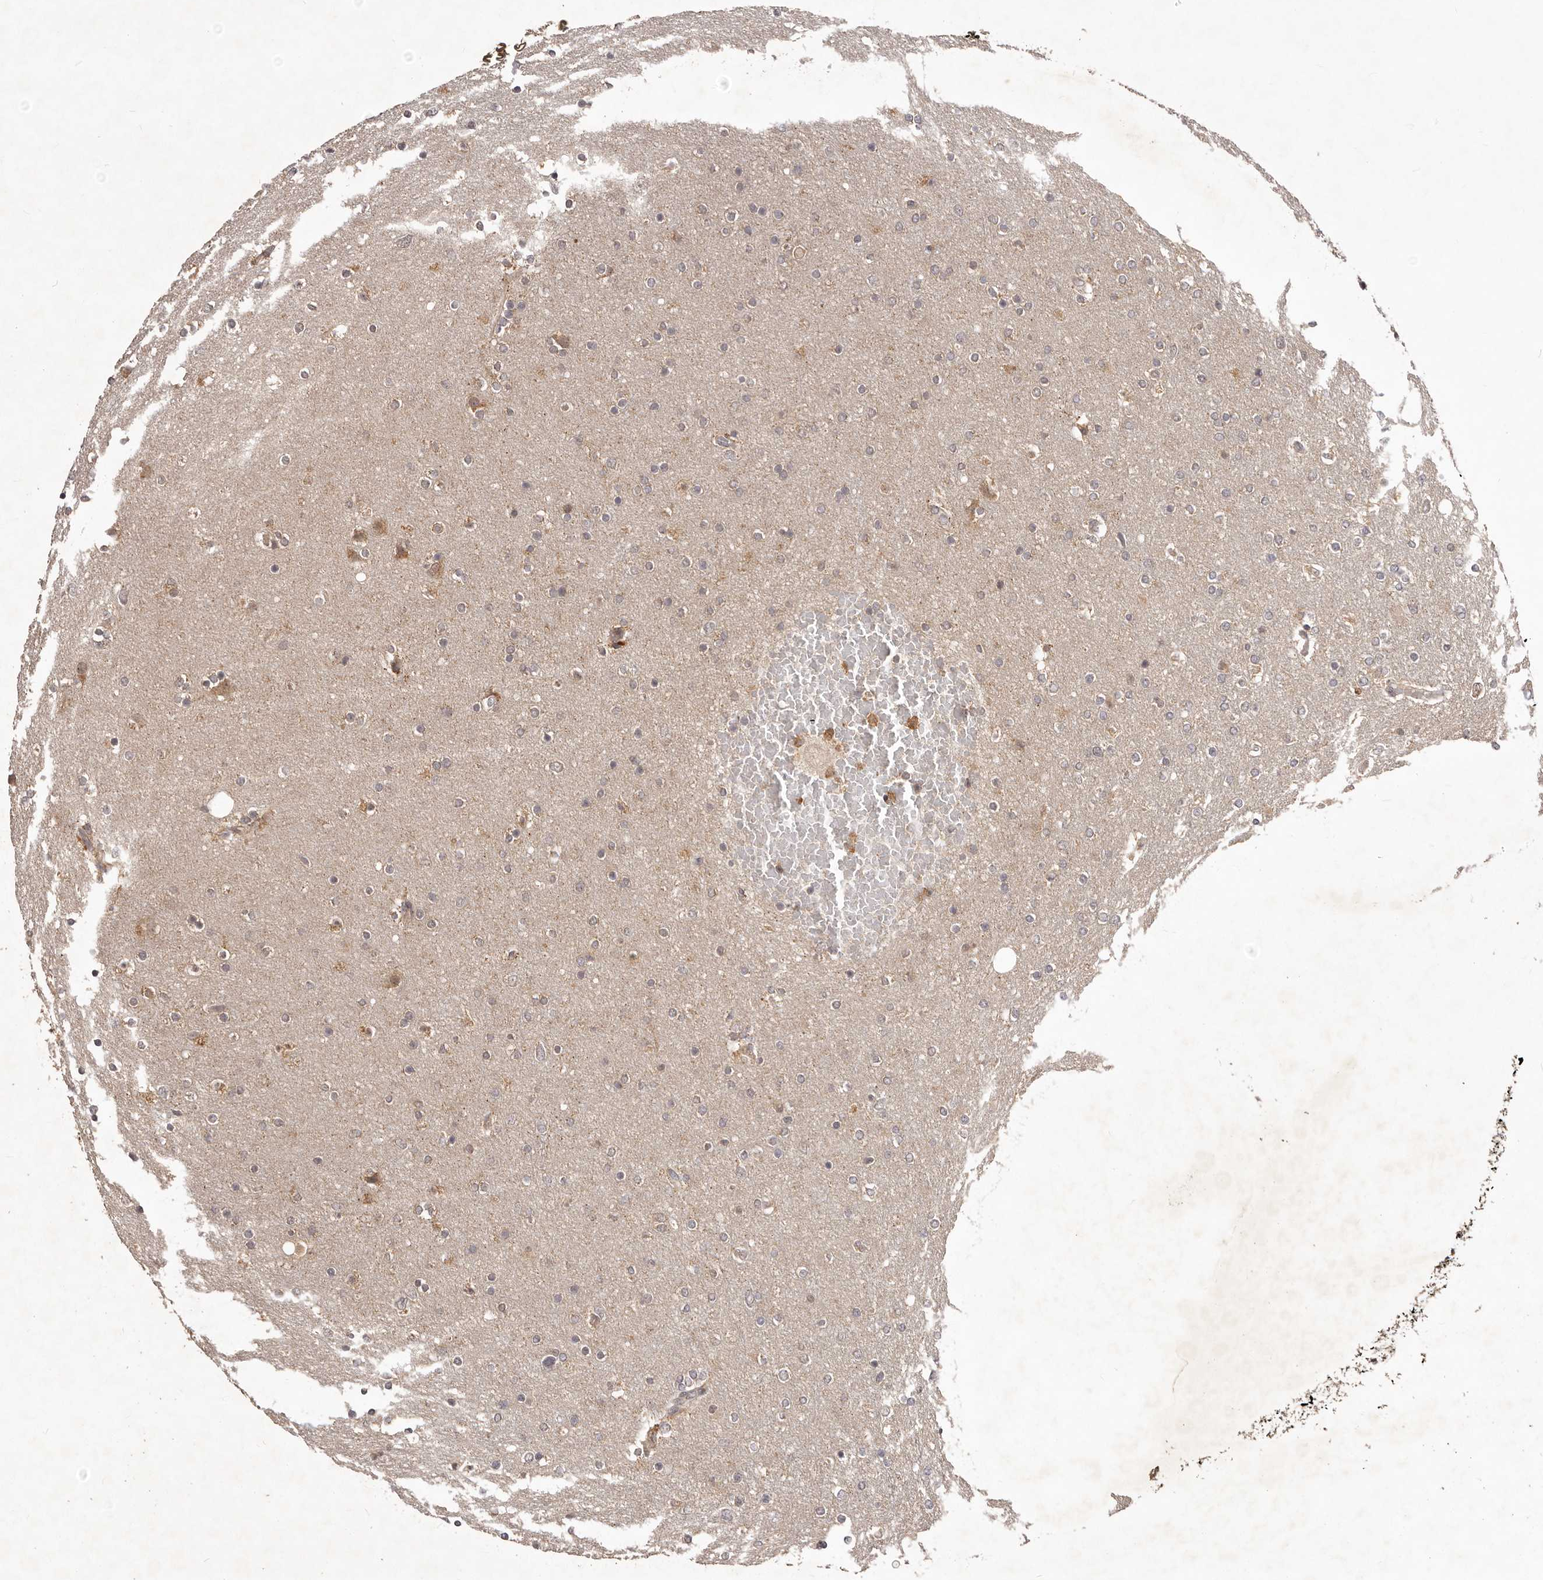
{"staining": {"intensity": "negative", "quantity": "none", "location": "none"}, "tissue": "glioma", "cell_type": "Tumor cells", "image_type": "cancer", "snomed": [{"axis": "morphology", "description": "Glioma, malignant, High grade"}, {"axis": "topography", "description": "Cerebral cortex"}], "caption": "Image shows no significant protein expression in tumor cells of malignant high-grade glioma.", "gene": "RNF187", "patient": {"sex": "female", "age": 36}}